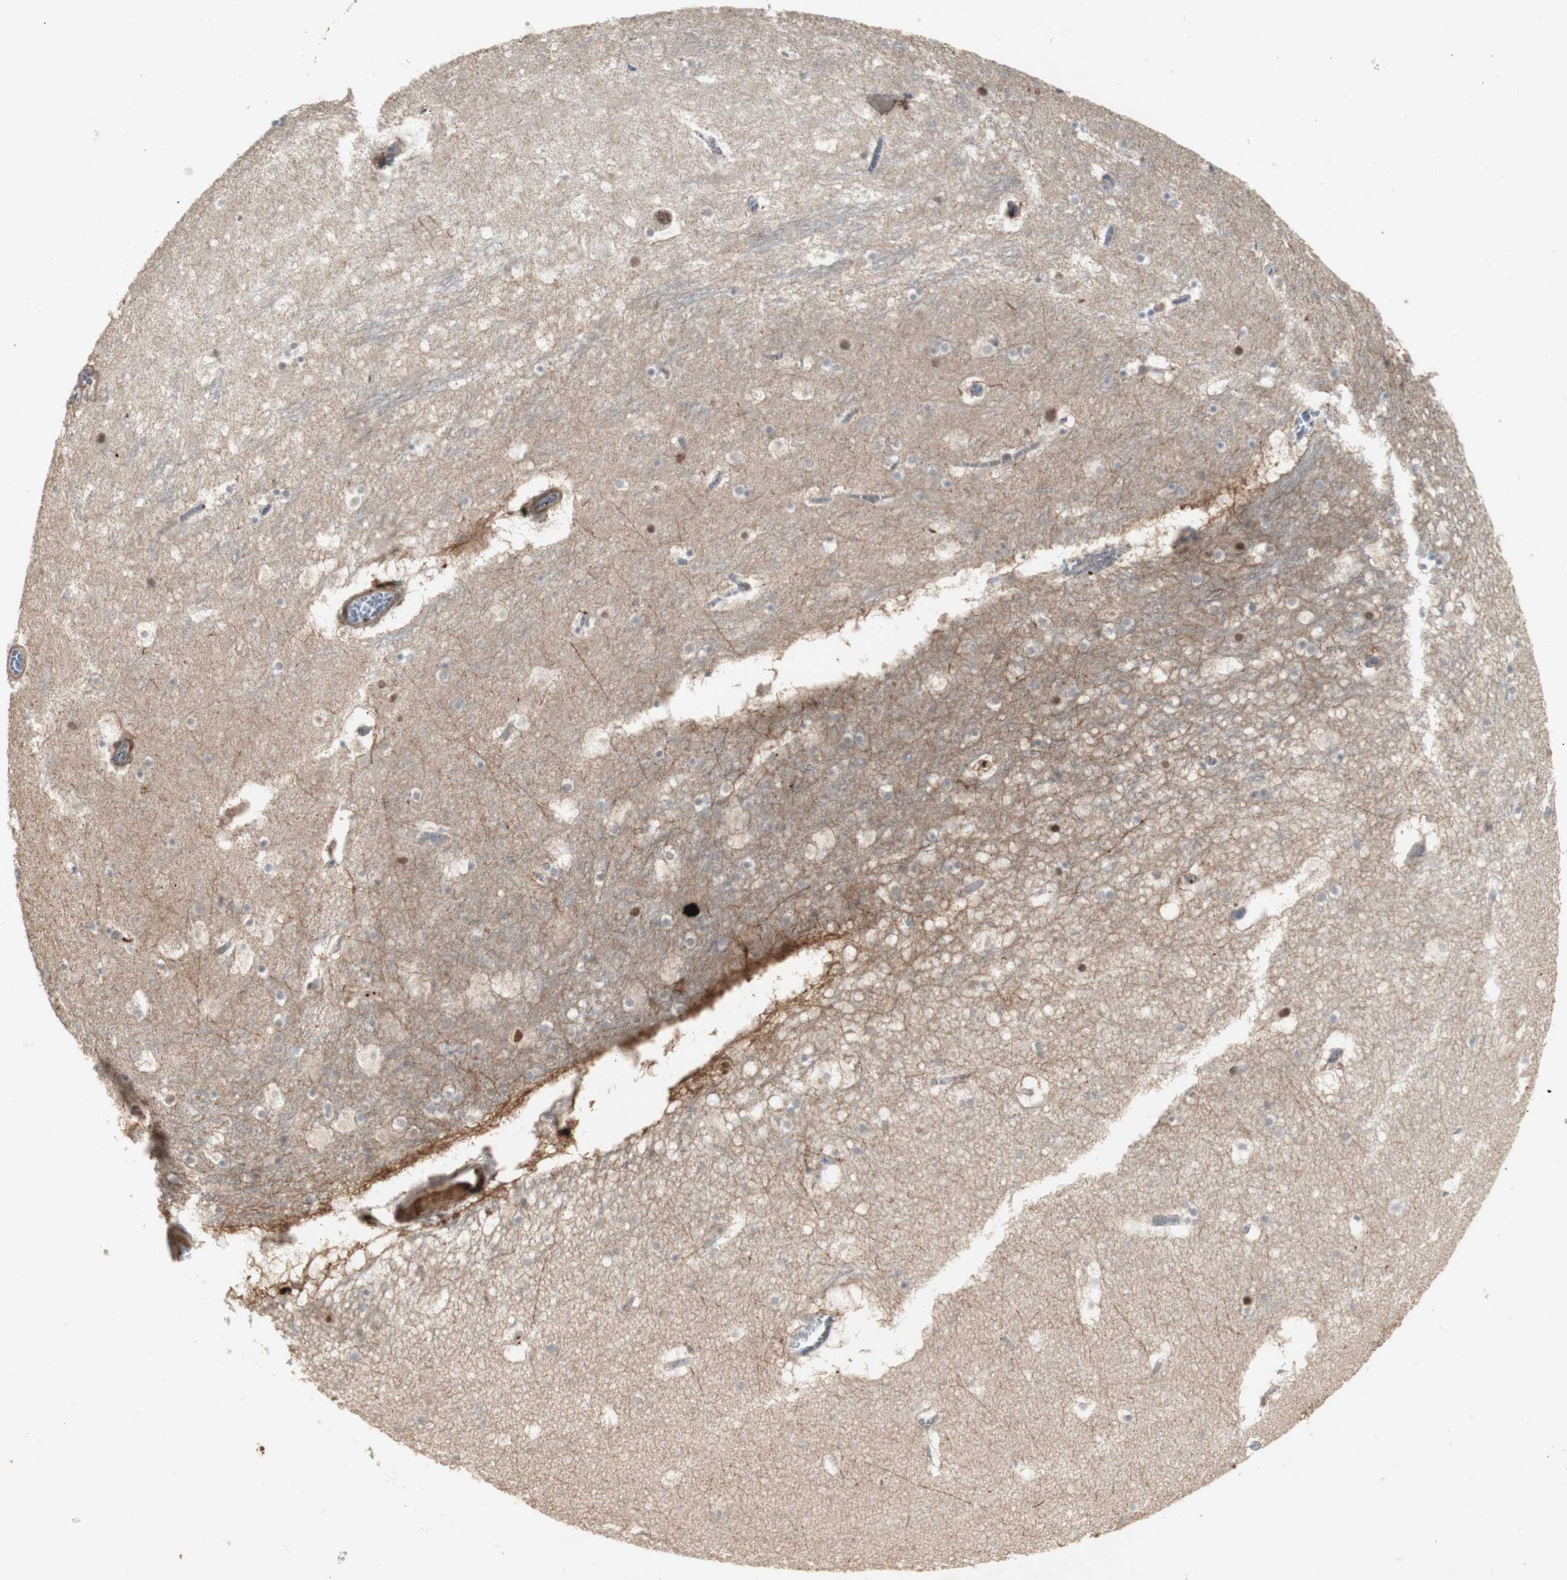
{"staining": {"intensity": "weak", "quantity": "<25%", "location": "nuclear"}, "tissue": "hippocampus", "cell_type": "Glial cells", "image_type": "normal", "snomed": [{"axis": "morphology", "description": "Normal tissue, NOS"}, {"axis": "topography", "description": "Hippocampus"}], "caption": "IHC histopathology image of unremarkable hippocampus stained for a protein (brown), which demonstrates no staining in glial cells.", "gene": "ALOX12", "patient": {"sex": "male", "age": 45}}